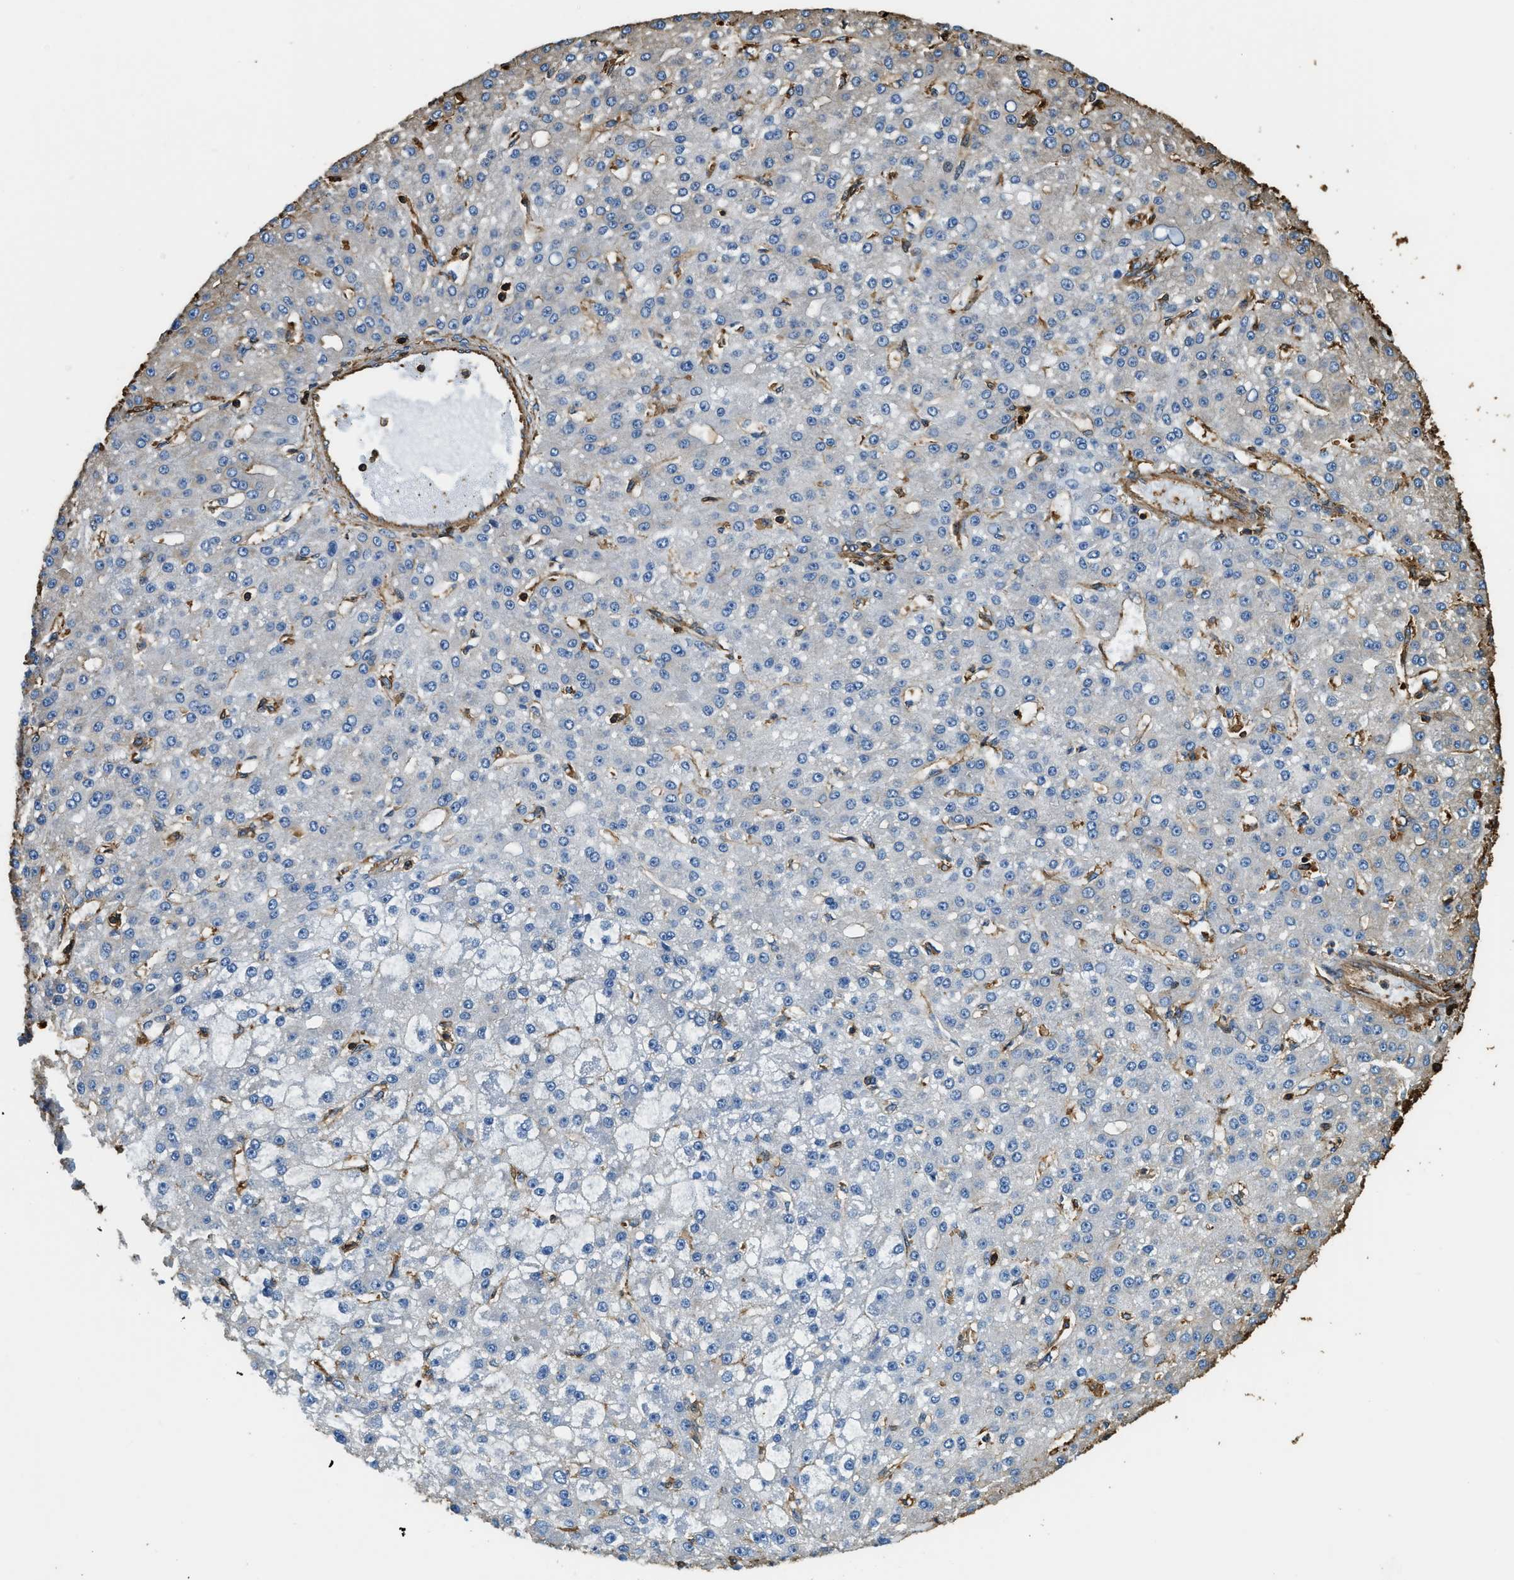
{"staining": {"intensity": "negative", "quantity": "none", "location": "none"}, "tissue": "liver cancer", "cell_type": "Tumor cells", "image_type": "cancer", "snomed": [{"axis": "morphology", "description": "Carcinoma, Hepatocellular, NOS"}, {"axis": "topography", "description": "Liver"}], "caption": "The photomicrograph exhibits no significant expression in tumor cells of liver cancer (hepatocellular carcinoma).", "gene": "ACCS", "patient": {"sex": "male", "age": 67}}